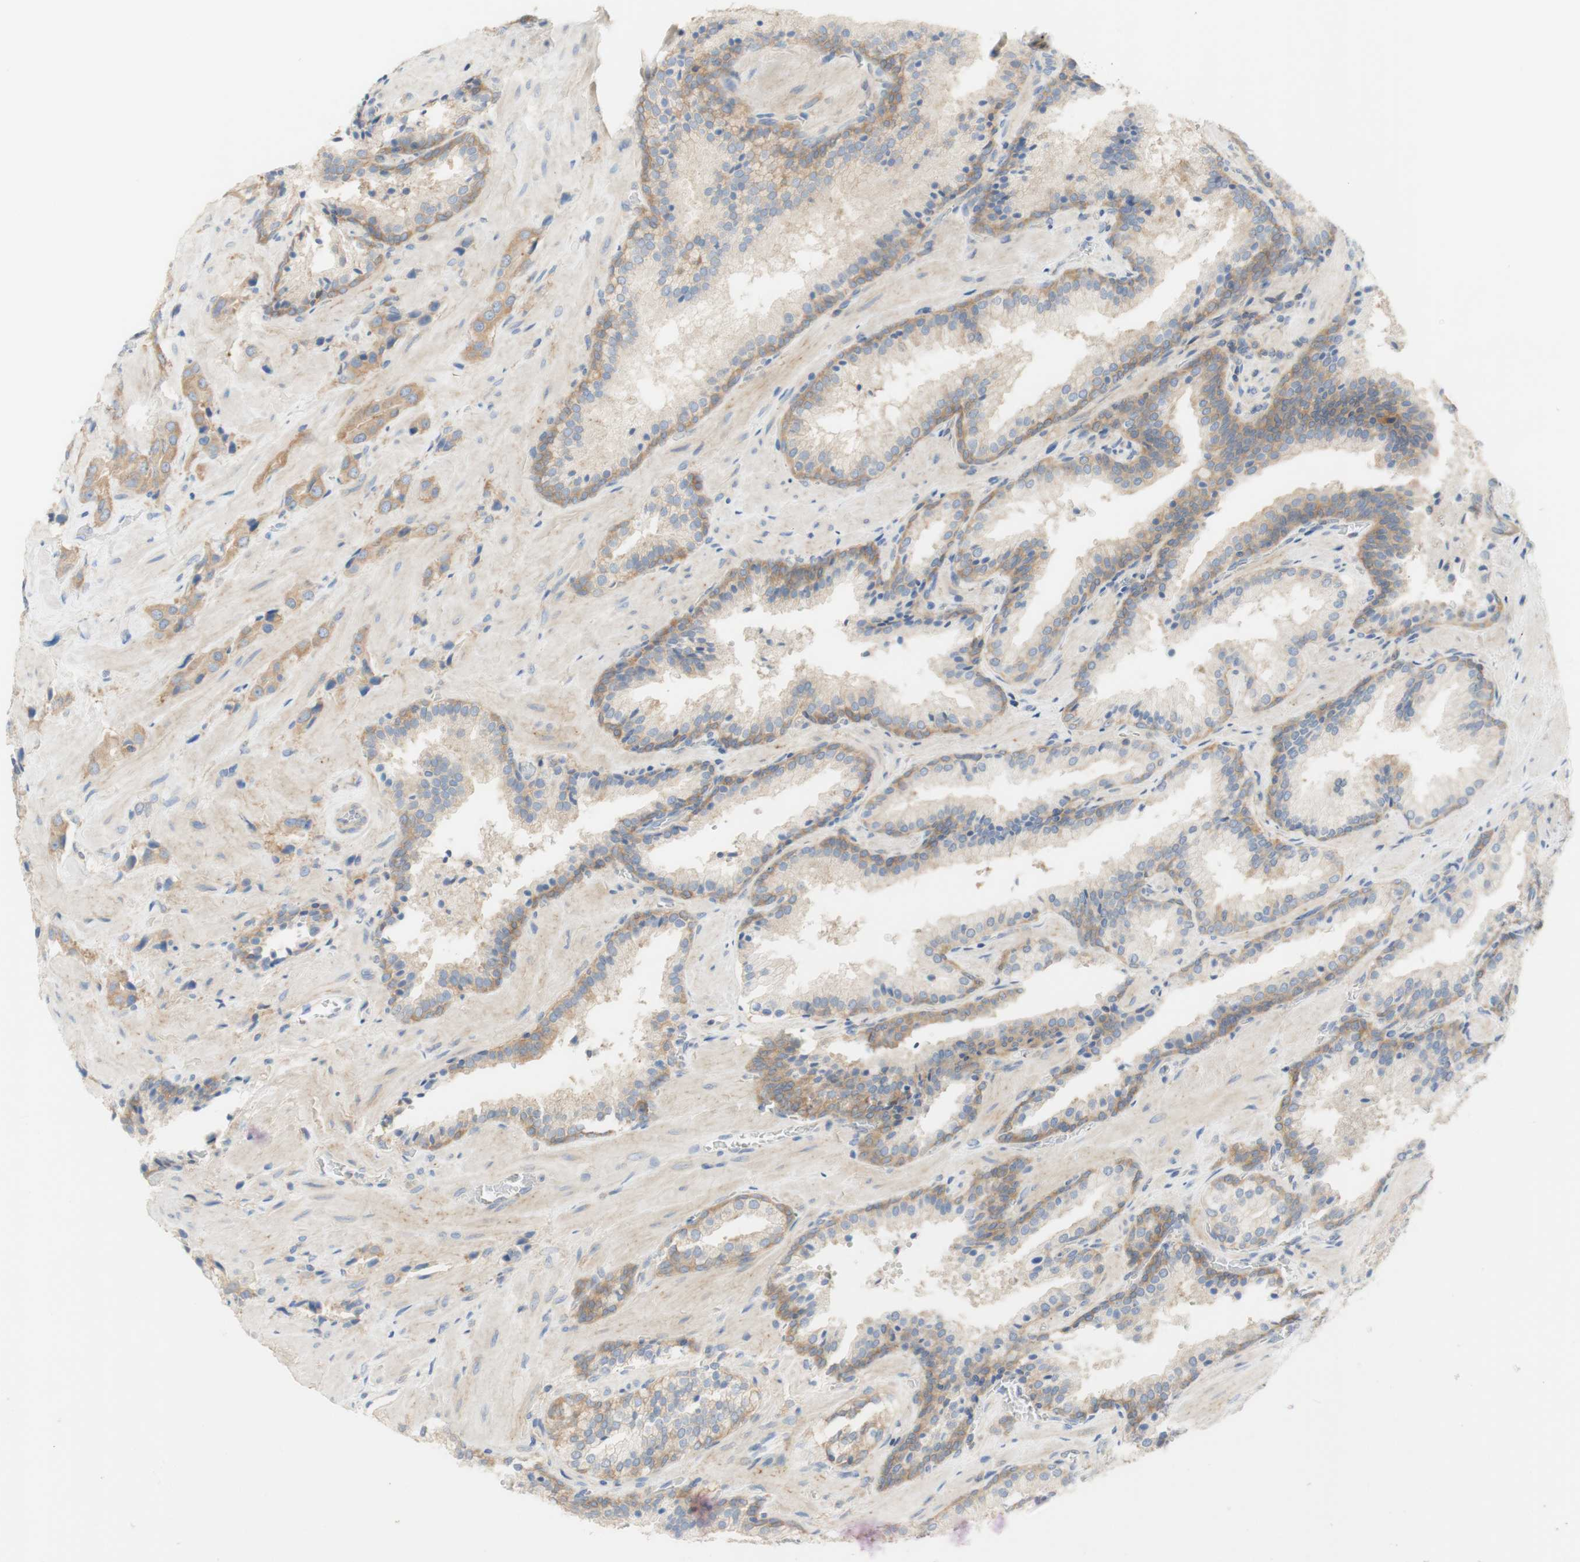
{"staining": {"intensity": "weak", "quantity": ">75%", "location": "cytoplasmic/membranous"}, "tissue": "prostate cancer", "cell_type": "Tumor cells", "image_type": "cancer", "snomed": [{"axis": "morphology", "description": "Adenocarcinoma, High grade"}, {"axis": "topography", "description": "Prostate"}], "caption": "Human prostate cancer stained with a brown dye shows weak cytoplasmic/membranous positive expression in about >75% of tumor cells.", "gene": "ATP2B1", "patient": {"sex": "male", "age": 64}}